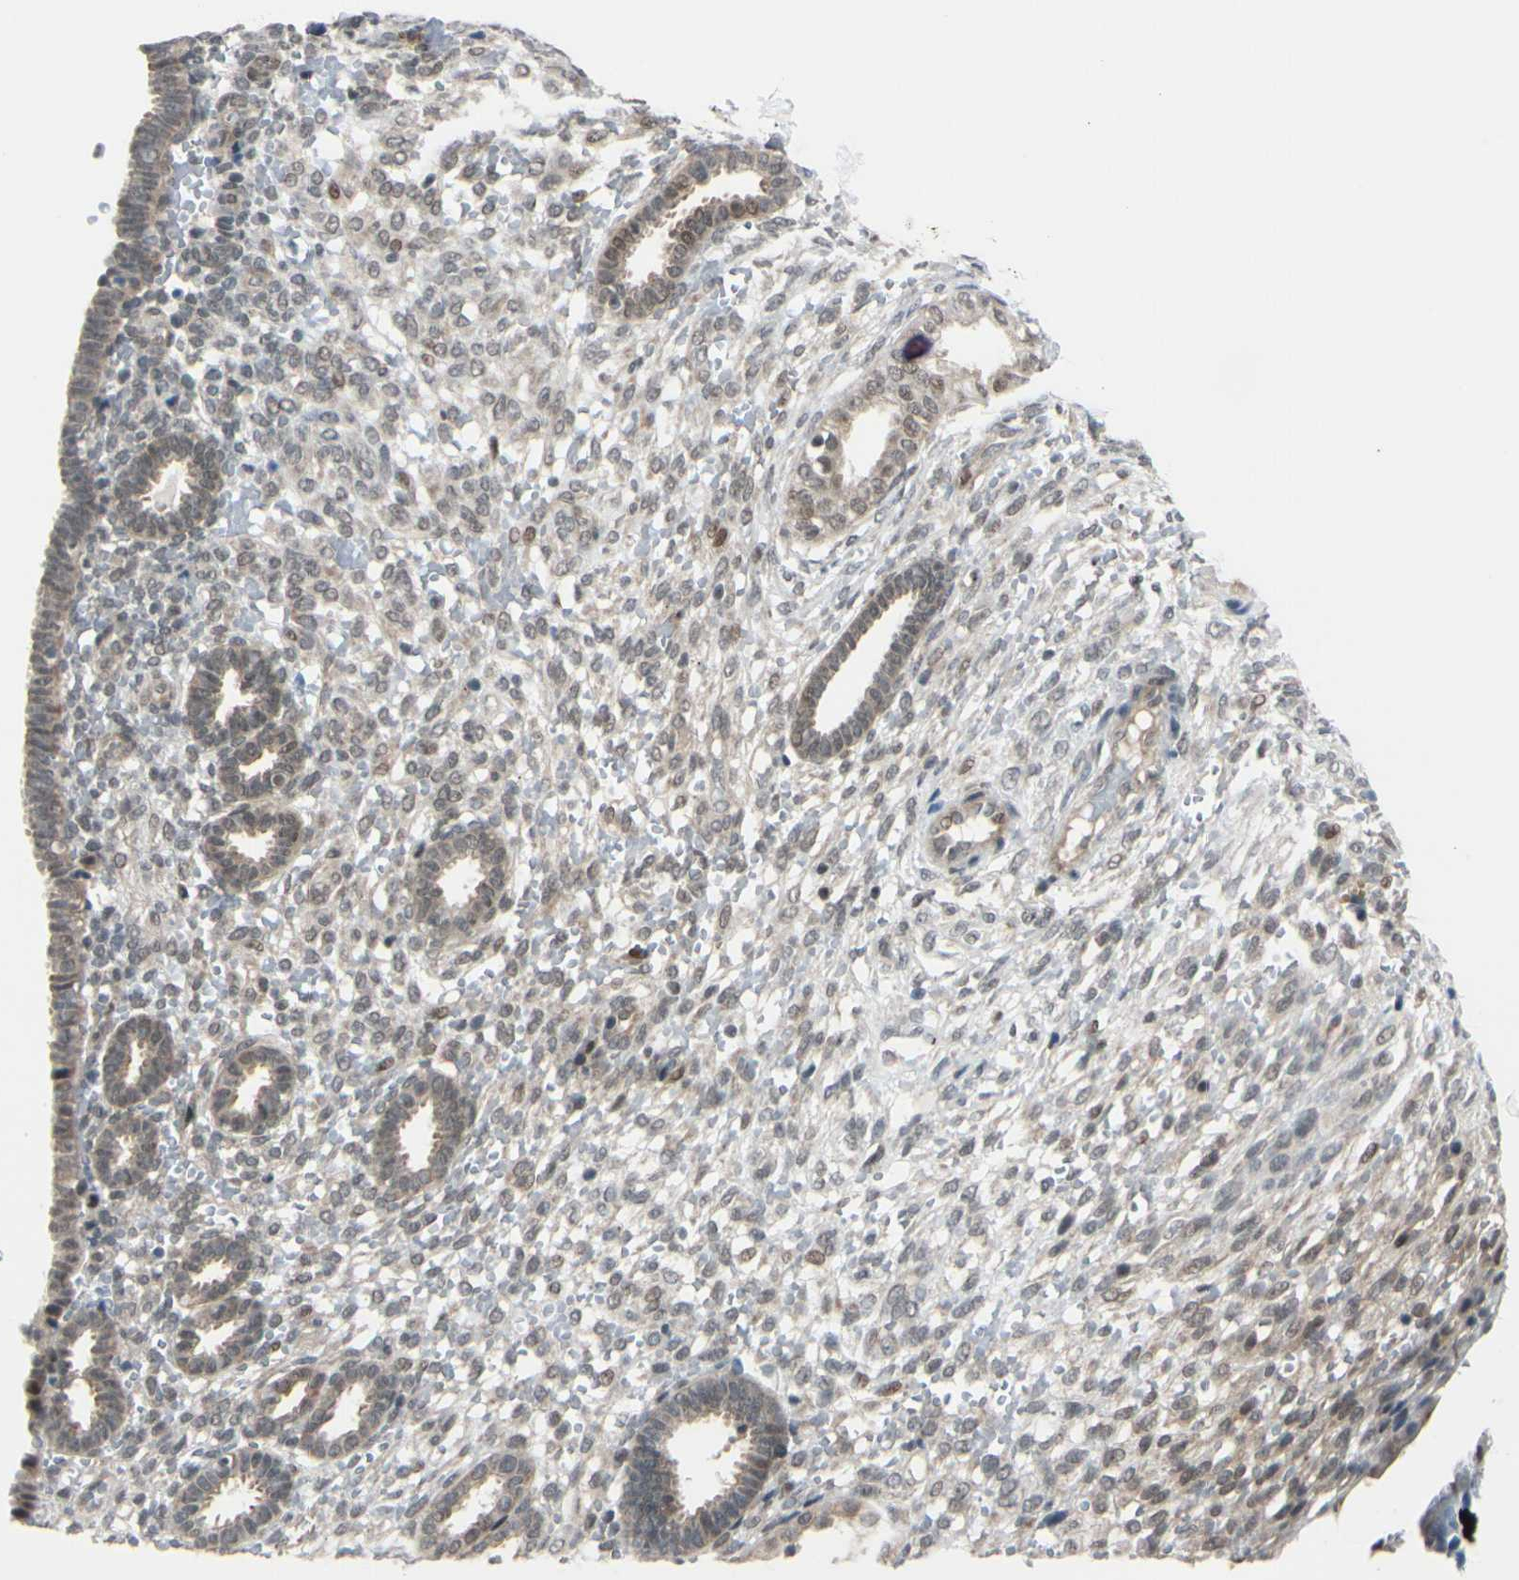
{"staining": {"intensity": "weak", "quantity": ">75%", "location": "cytoplasmic/membranous"}, "tissue": "endometrium", "cell_type": "Cells in endometrial stroma", "image_type": "normal", "snomed": [{"axis": "morphology", "description": "Normal tissue, NOS"}, {"axis": "topography", "description": "Endometrium"}], "caption": "IHC of normal human endometrium displays low levels of weak cytoplasmic/membranous staining in about >75% of cells in endometrial stroma. (DAB IHC, brown staining for protein, blue staining for nuclei).", "gene": "BRMS1", "patient": {"sex": "female", "age": 61}}